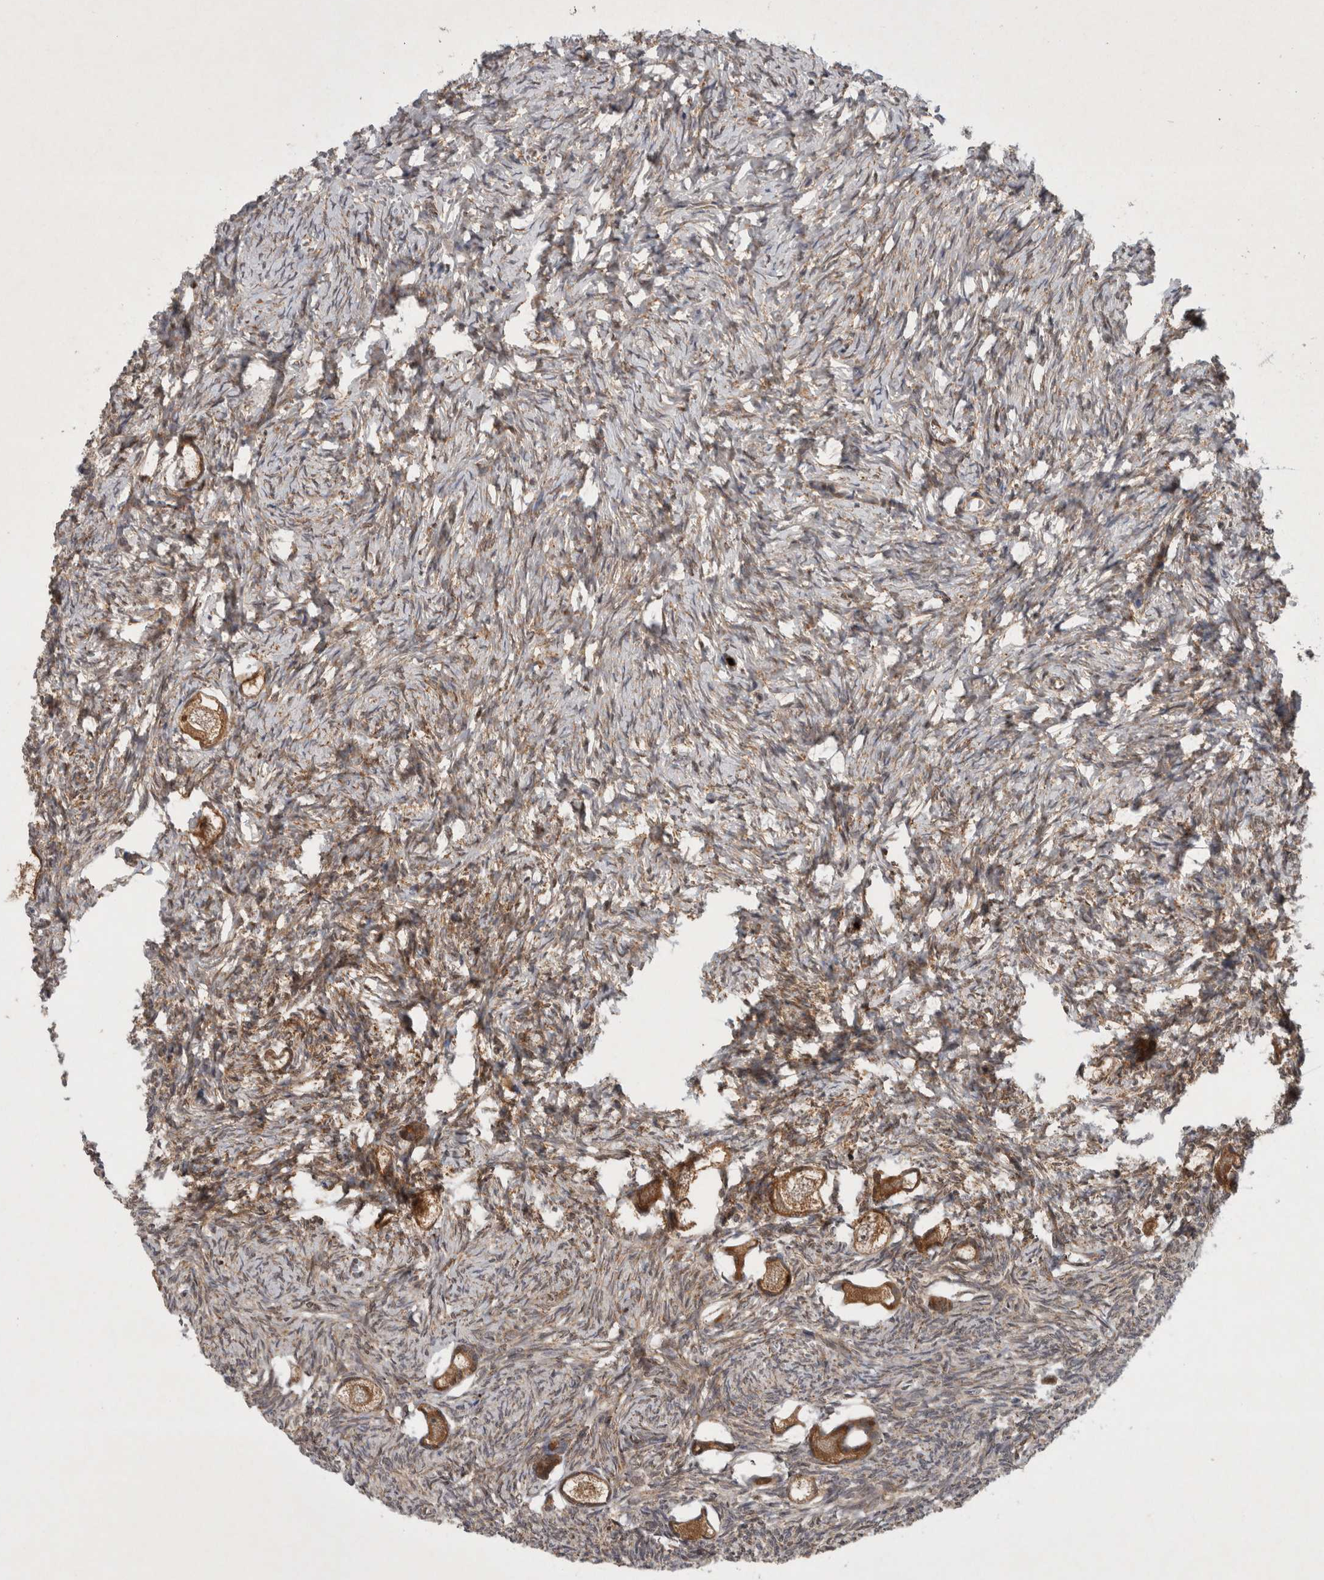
{"staining": {"intensity": "moderate", "quantity": ">75%", "location": "cytoplasmic/membranous"}, "tissue": "ovary", "cell_type": "Follicle cells", "image_type": "normal", "snomed": [{"axis": "morphology", "description": "Normal tissue, NOS"}, {"axis": "topography", "description": "Ovary"}], "caption": "Moderate cytoplasmic/membranous expression for a protein is appreciated in approximately >75% of follicle cells of benign ovary using immunohistochemistry (IHC).", "gene": "PDCD2", "patient": {"sex": "female", "age": 27}}